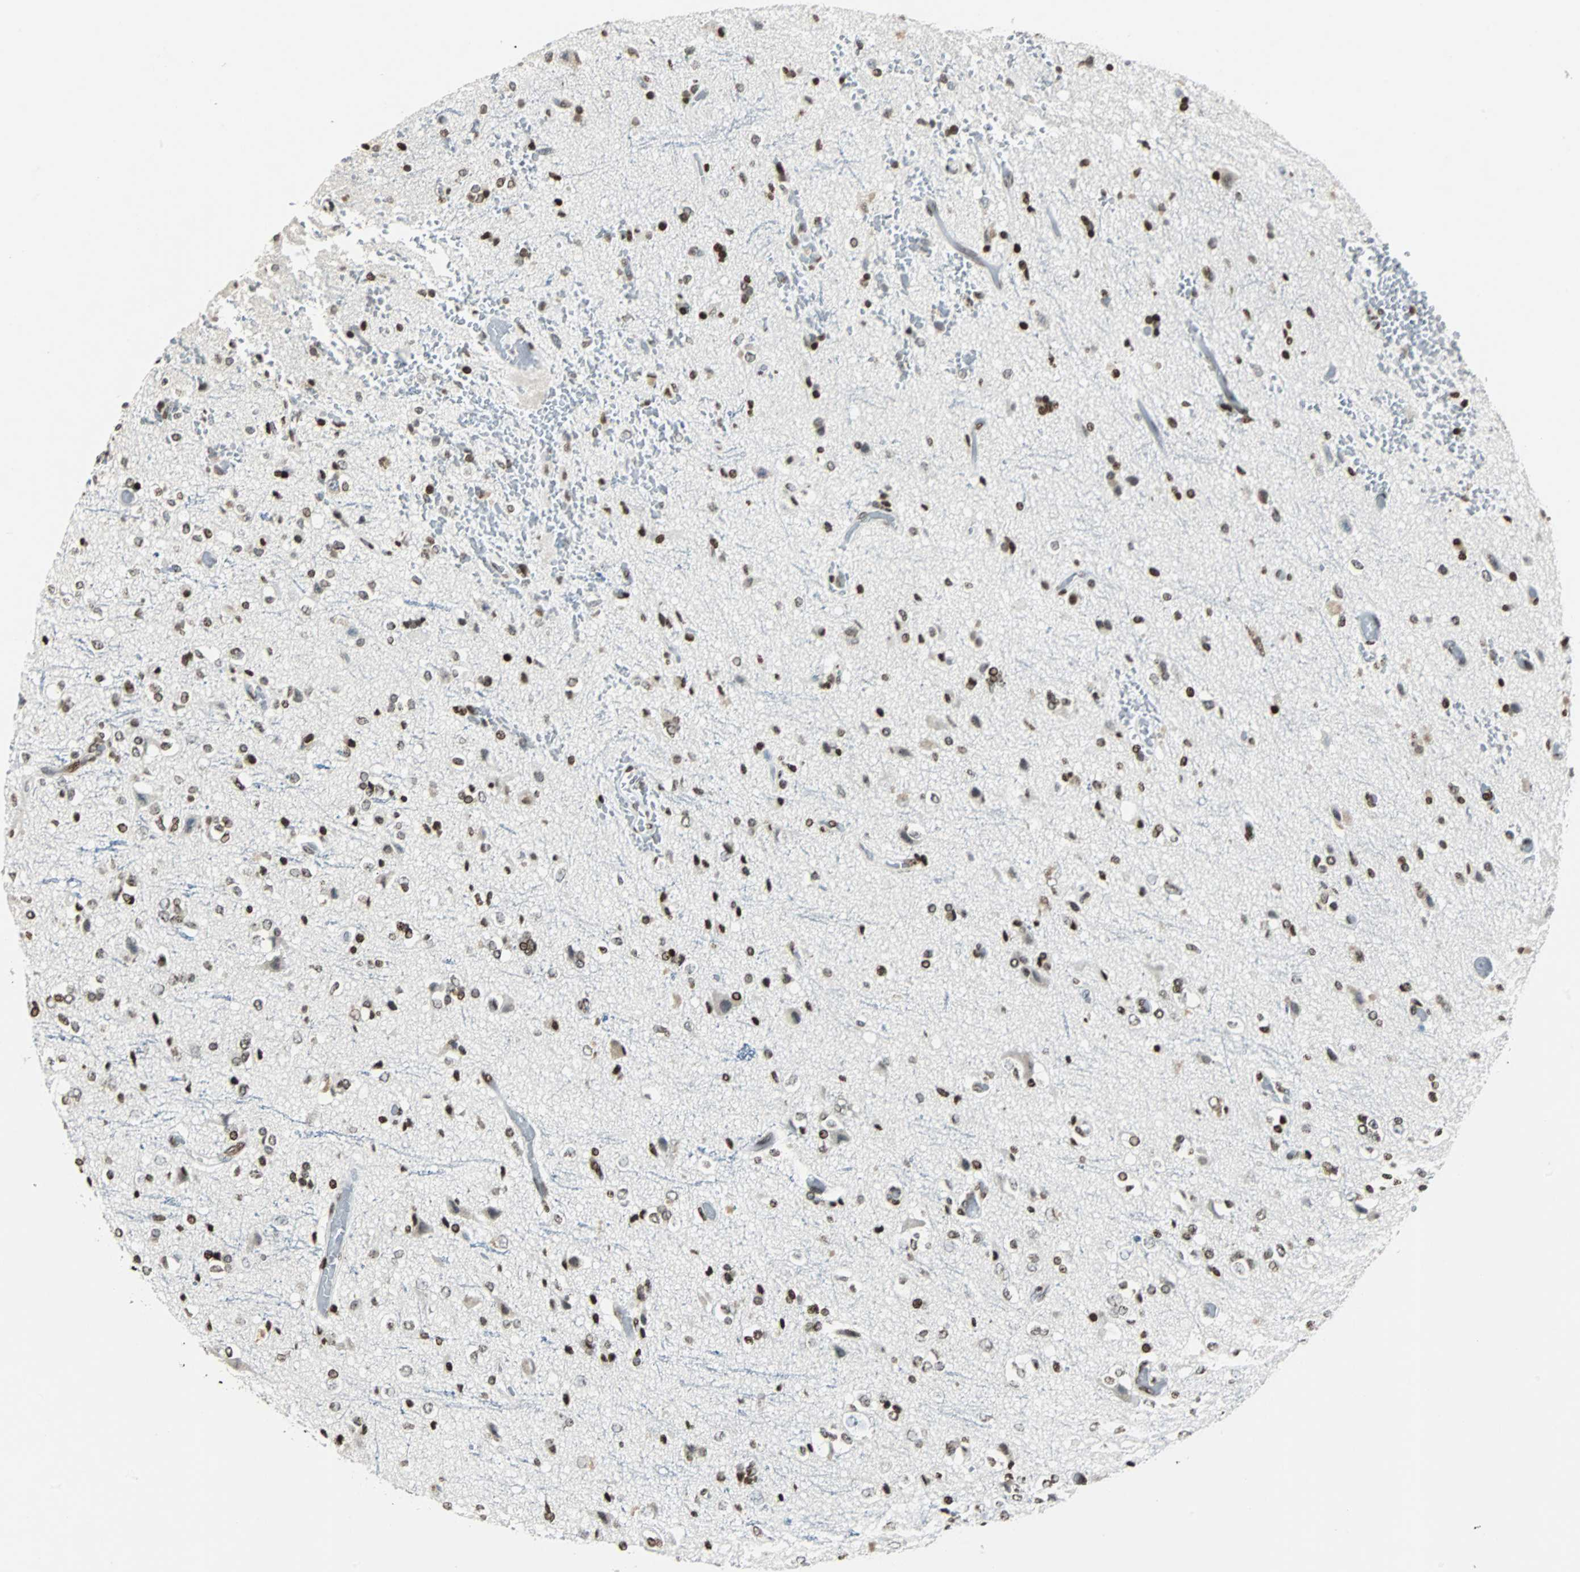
{"staining": {"intensity": "strong", "quantity": ">75%", "location": "nuclear"}, "tissue": "glioma", "cell_type": "Tumor cells", "image_type": "cancer", "snomed": [{"axis": "morphology", "description": "Glioma, malignant, High grade"}, {"axis": "topography", "description": "Brain"}], "caption": "IHC micrograph of human malignant glioma (high-grade) stained for a protein (brown), which displays high levels of strong nuclear positivity in about >75% of tumor cells.", "gene": "PAXIP1", "patient": {"sex": "male", "age": 47}}